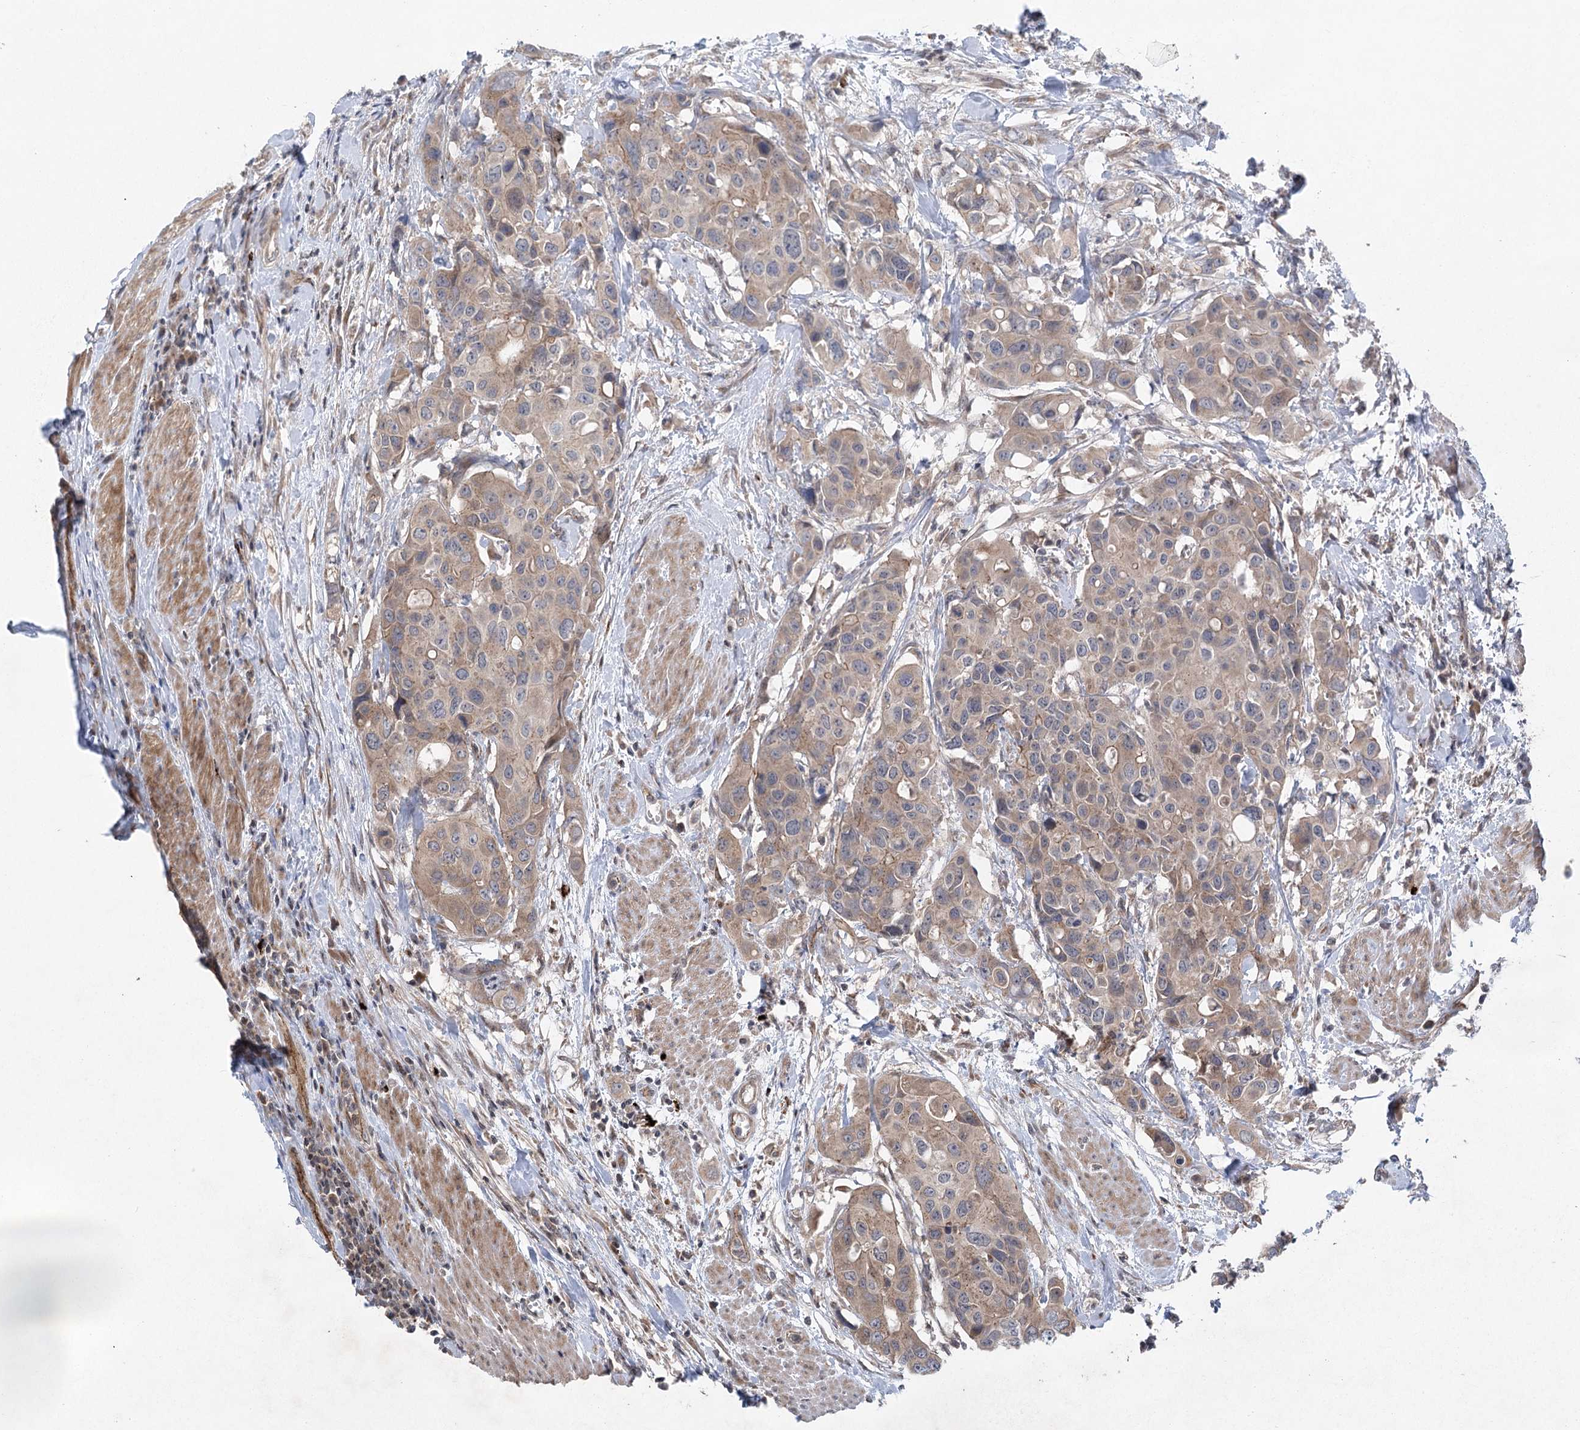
{"staining": {"intensity": "weak", "quantity": ">75%", "location": "cytoplasmic/membranous"}, "tissue": "colorectal cancer", "cell_type": "Tumor cells", "image_type": "cancer", "snomed": [{"axis": "morphology", "description": "Adenocarcinoma, NOS"}, {"axis": "topography", "description": "Colon"}], "caption": "Colorectal cancer (adenocarcinoma) was stained to show a protein in brown. There is low levels of weak cytoplasmic/membranous staining in about >75% of tumor cells.", "gene": "METTL24", "patient": {"sex": "male", "age": 77}}